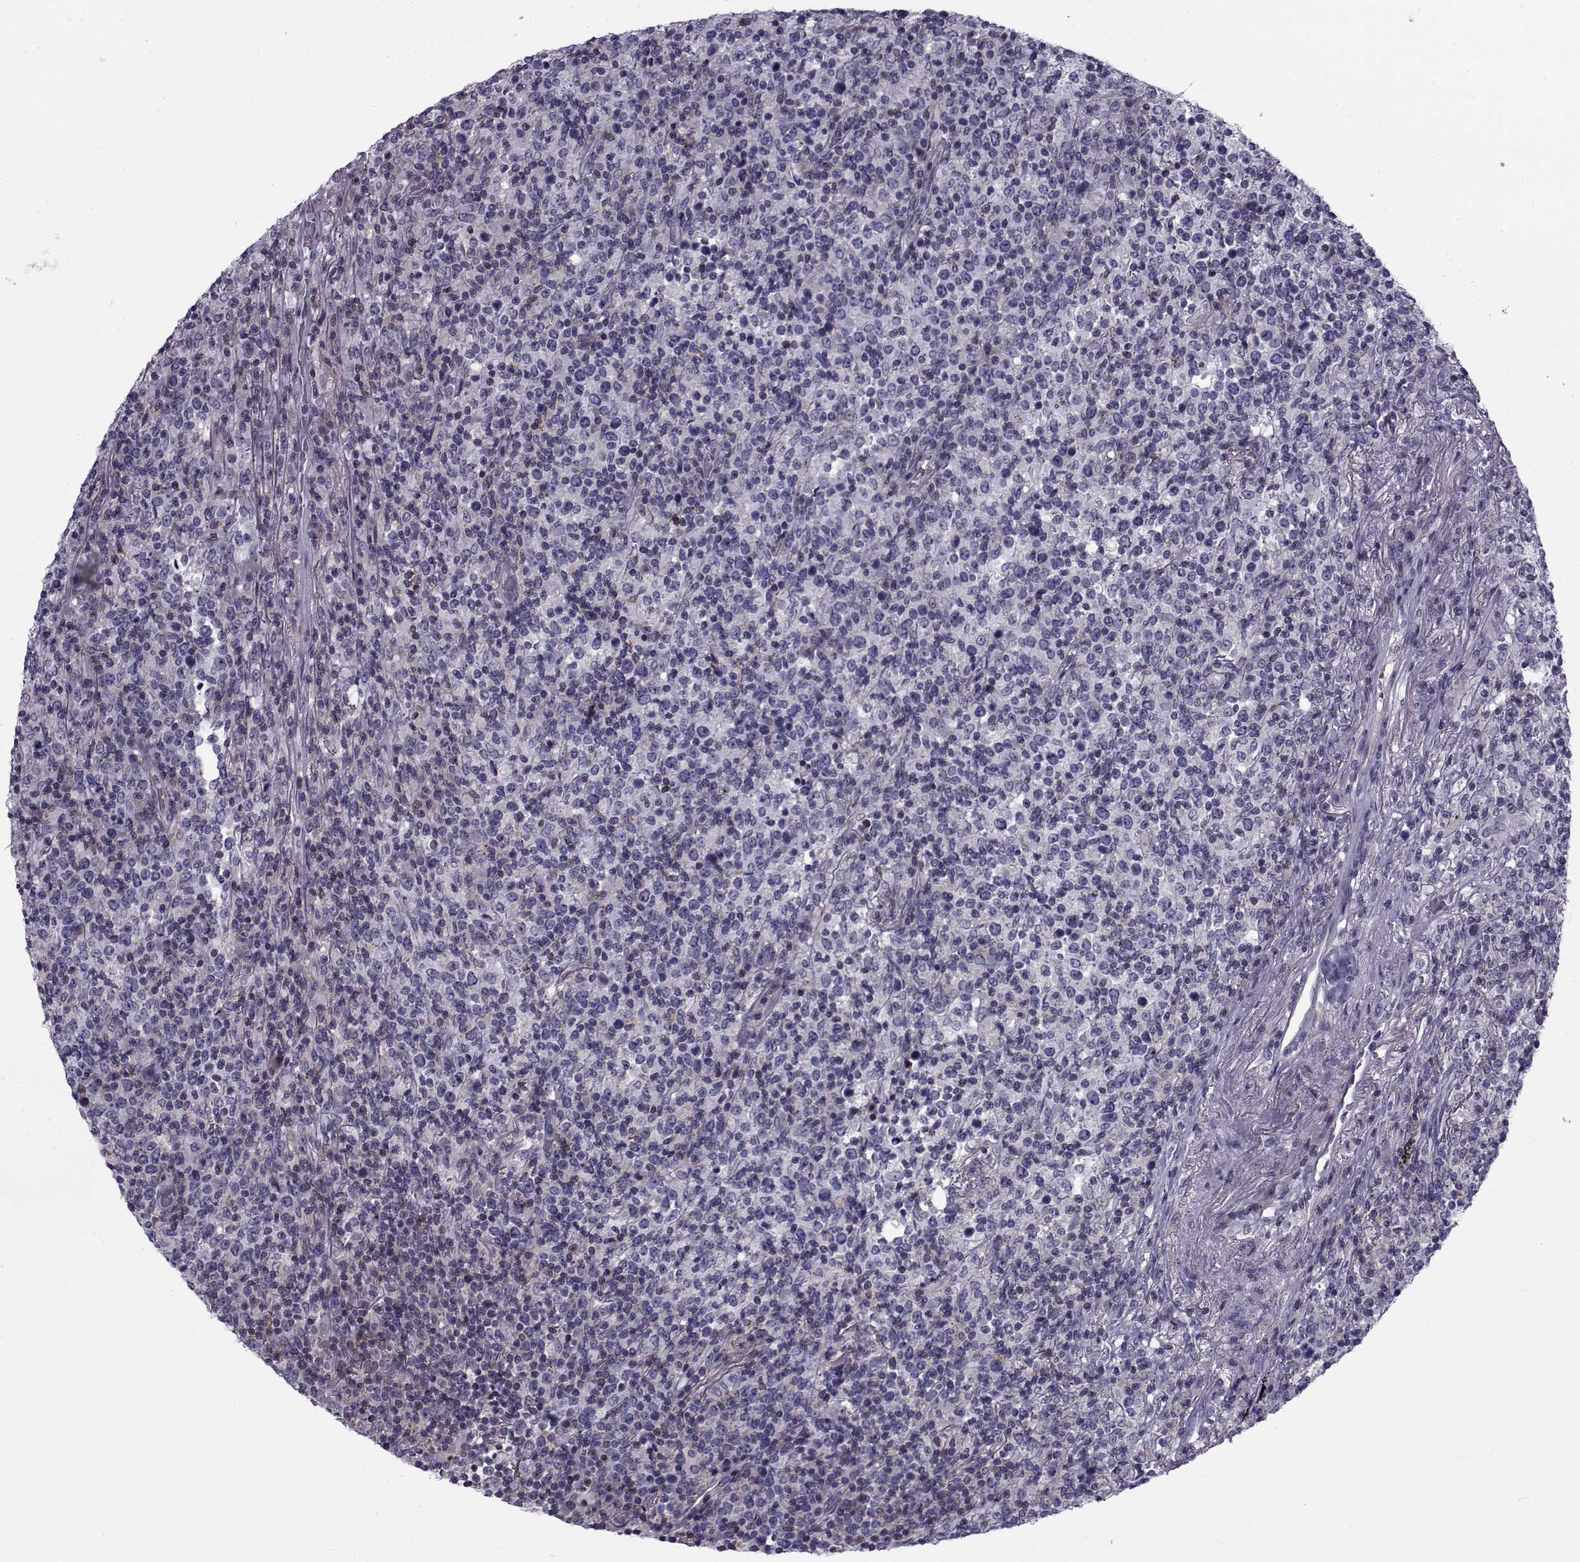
{"staining": {"intensity": "negative", "quantity": "none", "location": "none"}, "tissue": "lymphoma", "cell_type": "Tumor cells", "image_type": "cancer", "snomed": [{"axis": "morphology", "description": "Malignant lymphoma, non-Hodgkin's type, High grade"}, {"axis": "topography", "description": "Lung"}], "caption": "A histopathology image of human high-grade malignant lymphoma, non-Hodgkin's type is negative for staining in tumor cells.", "gene": "LRRC27", "patient": {"sex": "male", "age": 79}}